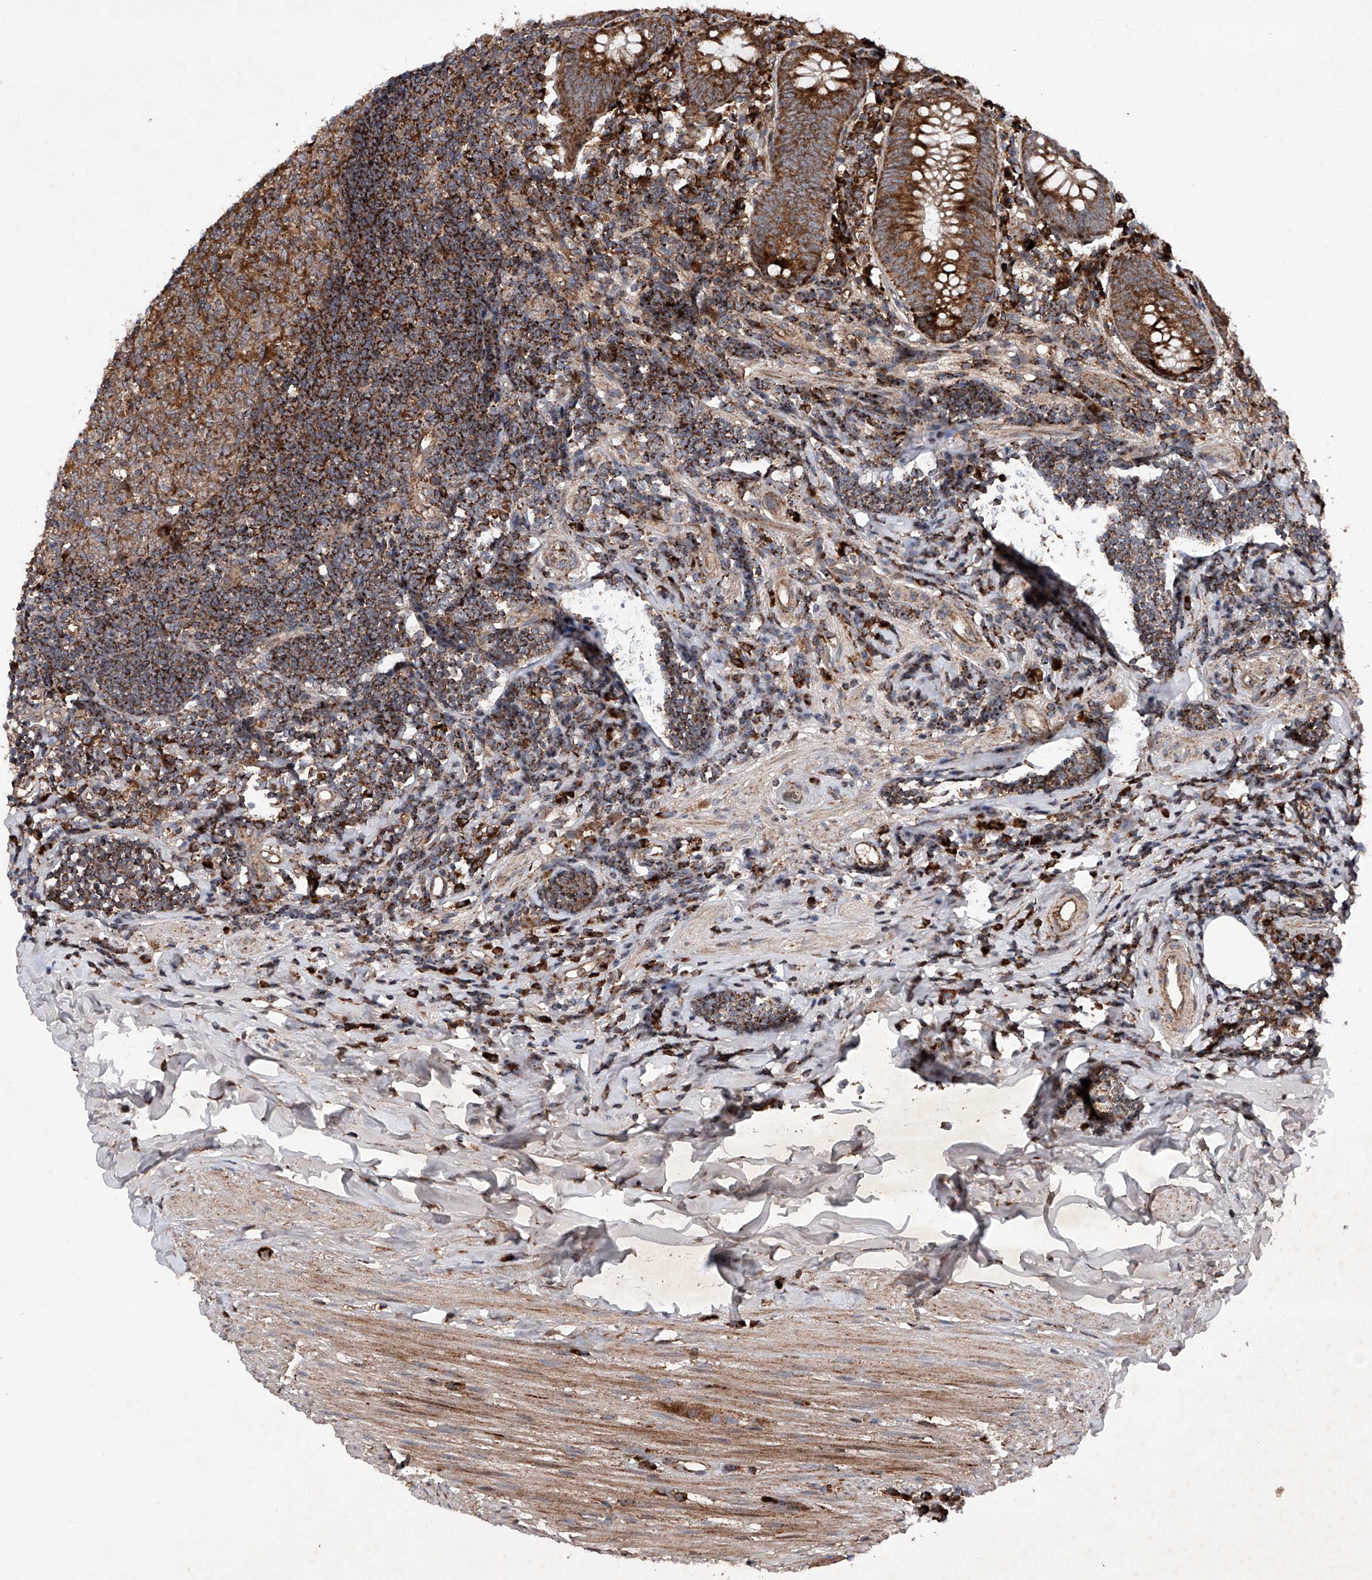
{"staining": {"intensity": "strong", "quantity": ">75%", "location": "cytoplasmic/membranous"}, "tissue": "appendix", "cell_type": "Glandular cells", "image_type": "normal", "snomed": [{"axis": "morphology", "description": "Normal tissue, NOS"}, {"axis": "topography", "description": "Appendix"}], "caption": "Protein positivity by IHC reveals strong cytoplasmic/membranous staining in about >75% of glandular cells in benign appendix.", "gene": "DAD1", "patient": {"sex": "female", "age": 54}}